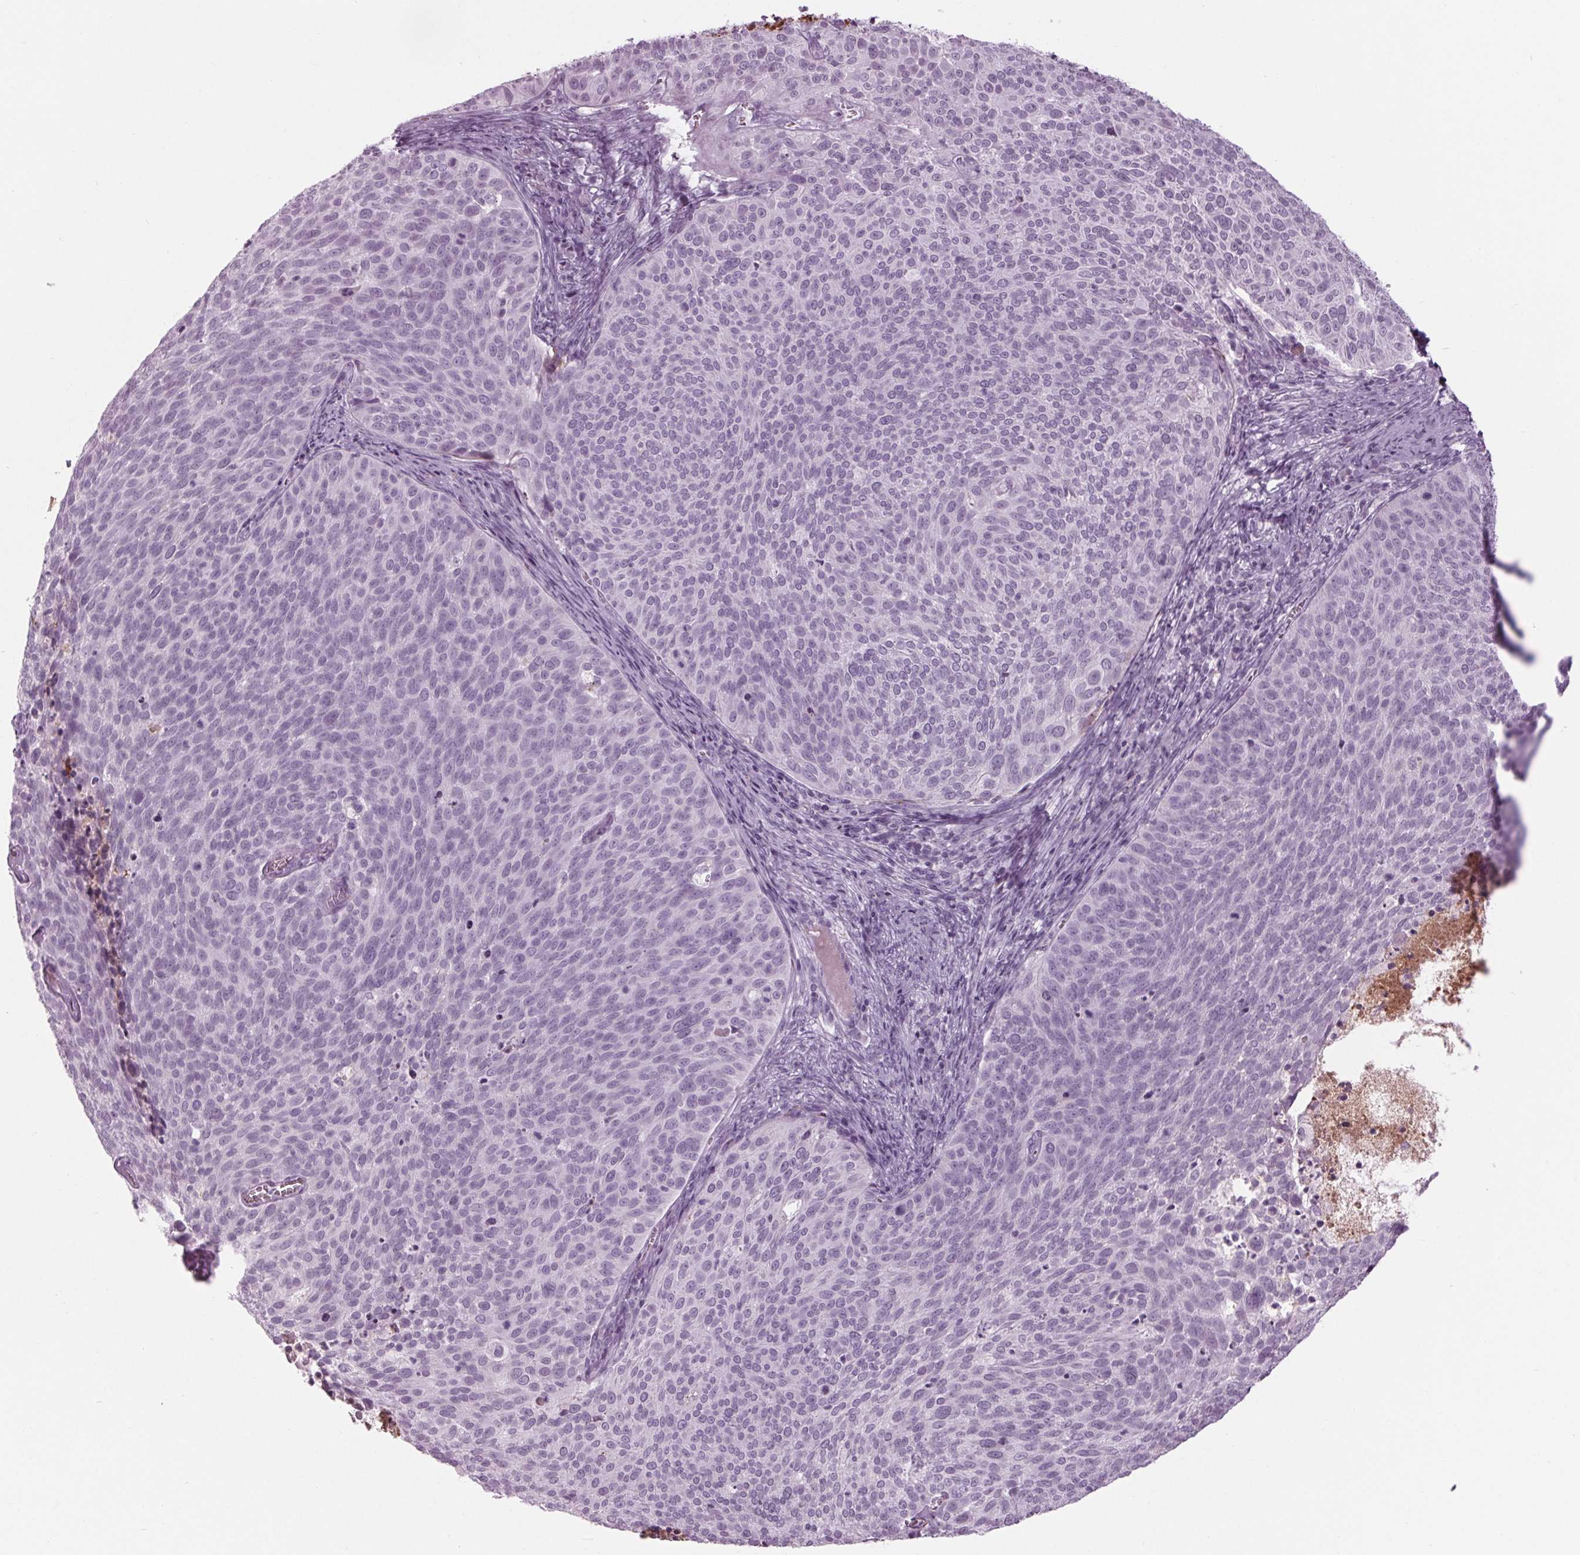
{"staining": {"intensity": "negative", "quantity": "none", "location": "none"}, "tissue": "cervical cancer", "cell_type": "Tumor cells", "image_type": "cancer", "snomed": [{"axis": "morphology", "description": "Squamous cell carcinoma, NOS"}, {"axis": "topography", "description": "Cervix"}], "caption": "This histopathology image is of squamous cell carcinoma (cervical) stained with immunohistochemistry to label a protein in brown with the nuclei are counter-stained blue. There is no staining in tumor cells. (DAB (3,3'-diaminobenzidine) IHC, high magnification).", "gene": "CYP3A43", "patient": {"sex": "female", "age": 39}}